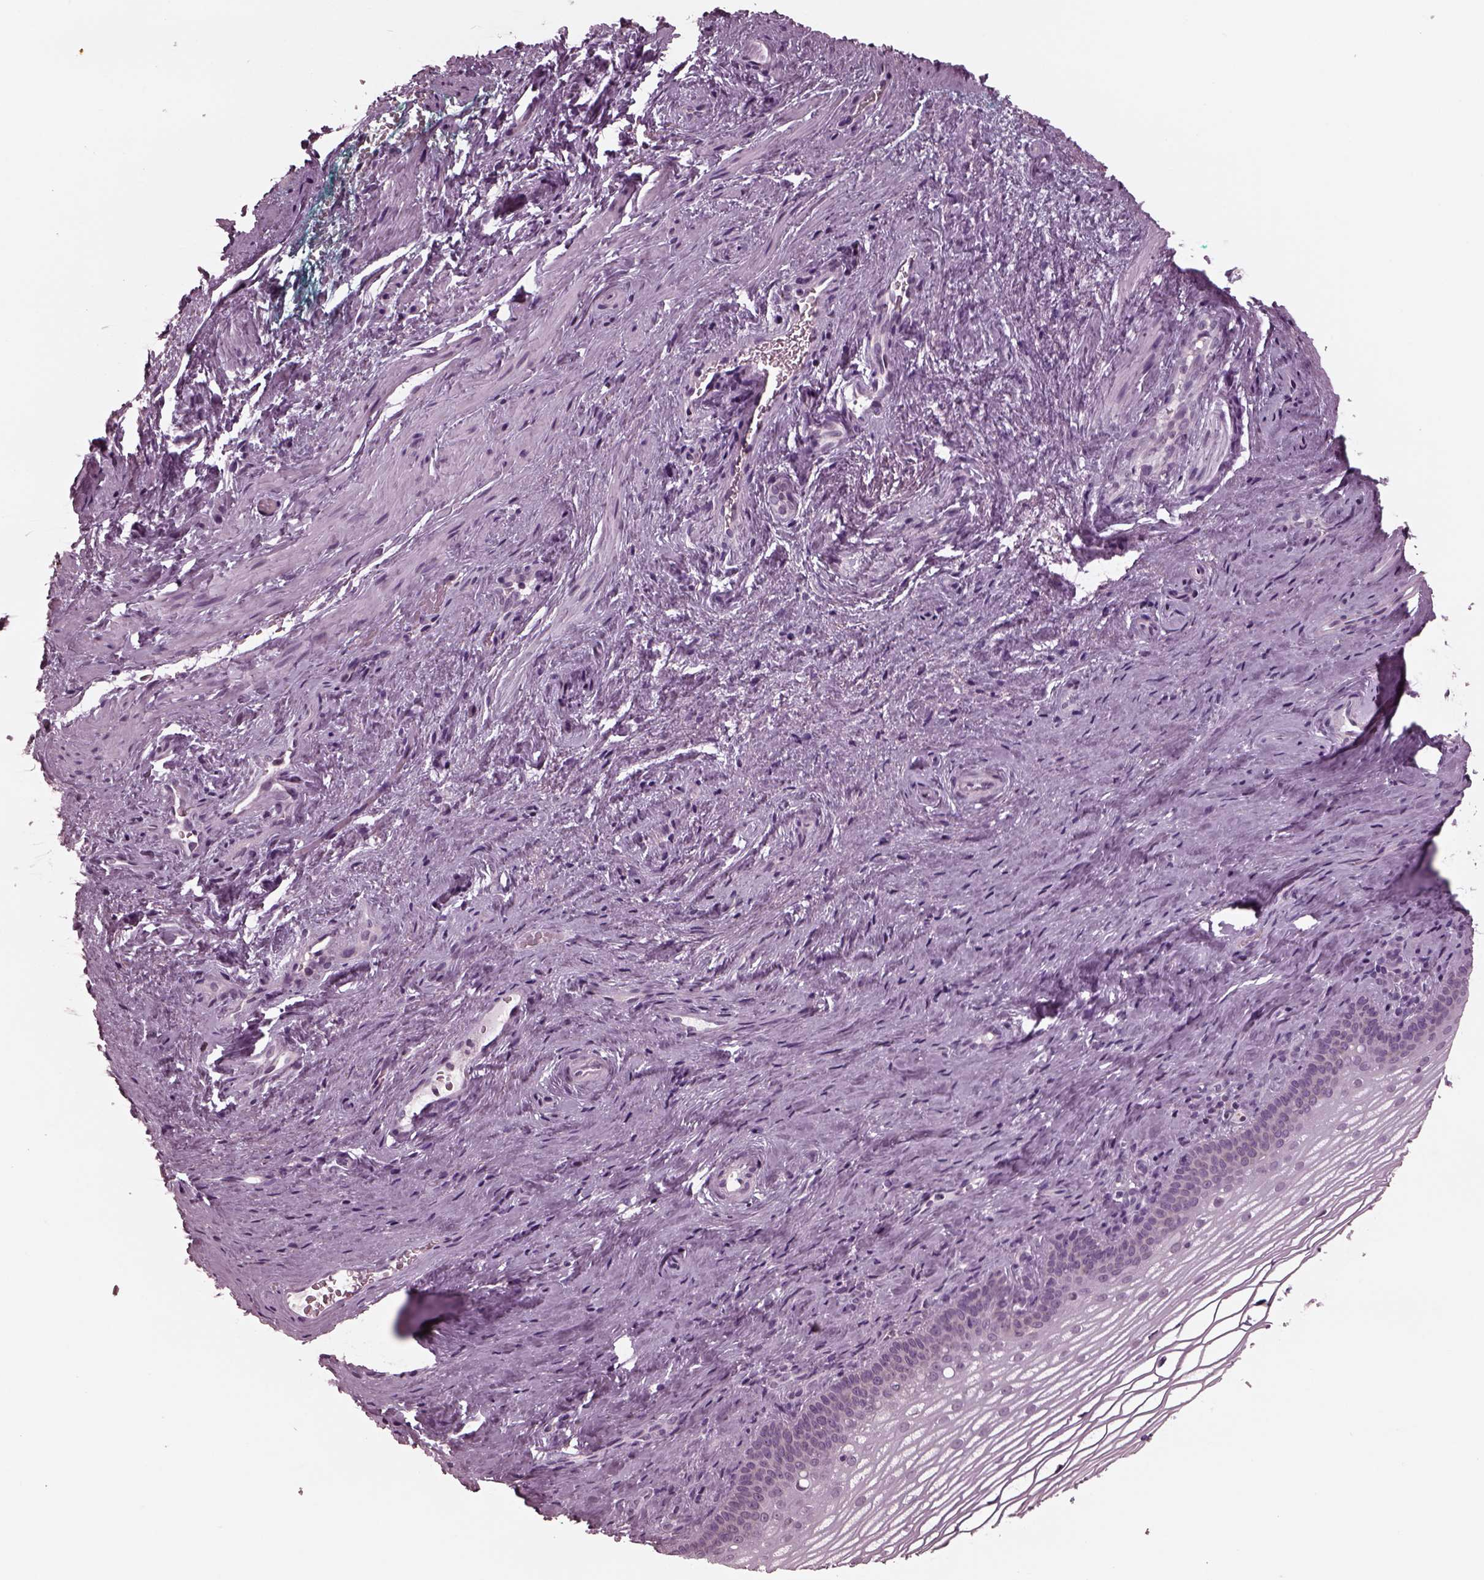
{"staining": {"intensity": "negative", "quantity": "none", "location": "none"}, "tissue": "vagina", "cell_type": "Squamous epithelial cells", "image_type": "normal", "snomed": [{"axis": "morphology", "description": "Normal tissue, NOS"}, {"axis": "topography", "description": "Vagina"}], "caption": "An image of vagina stained for a protein exhibits no brown staining in squamous epithelial cells.", "gene": "CELSR3", "patient": {"sex": "female", "age": 44}}